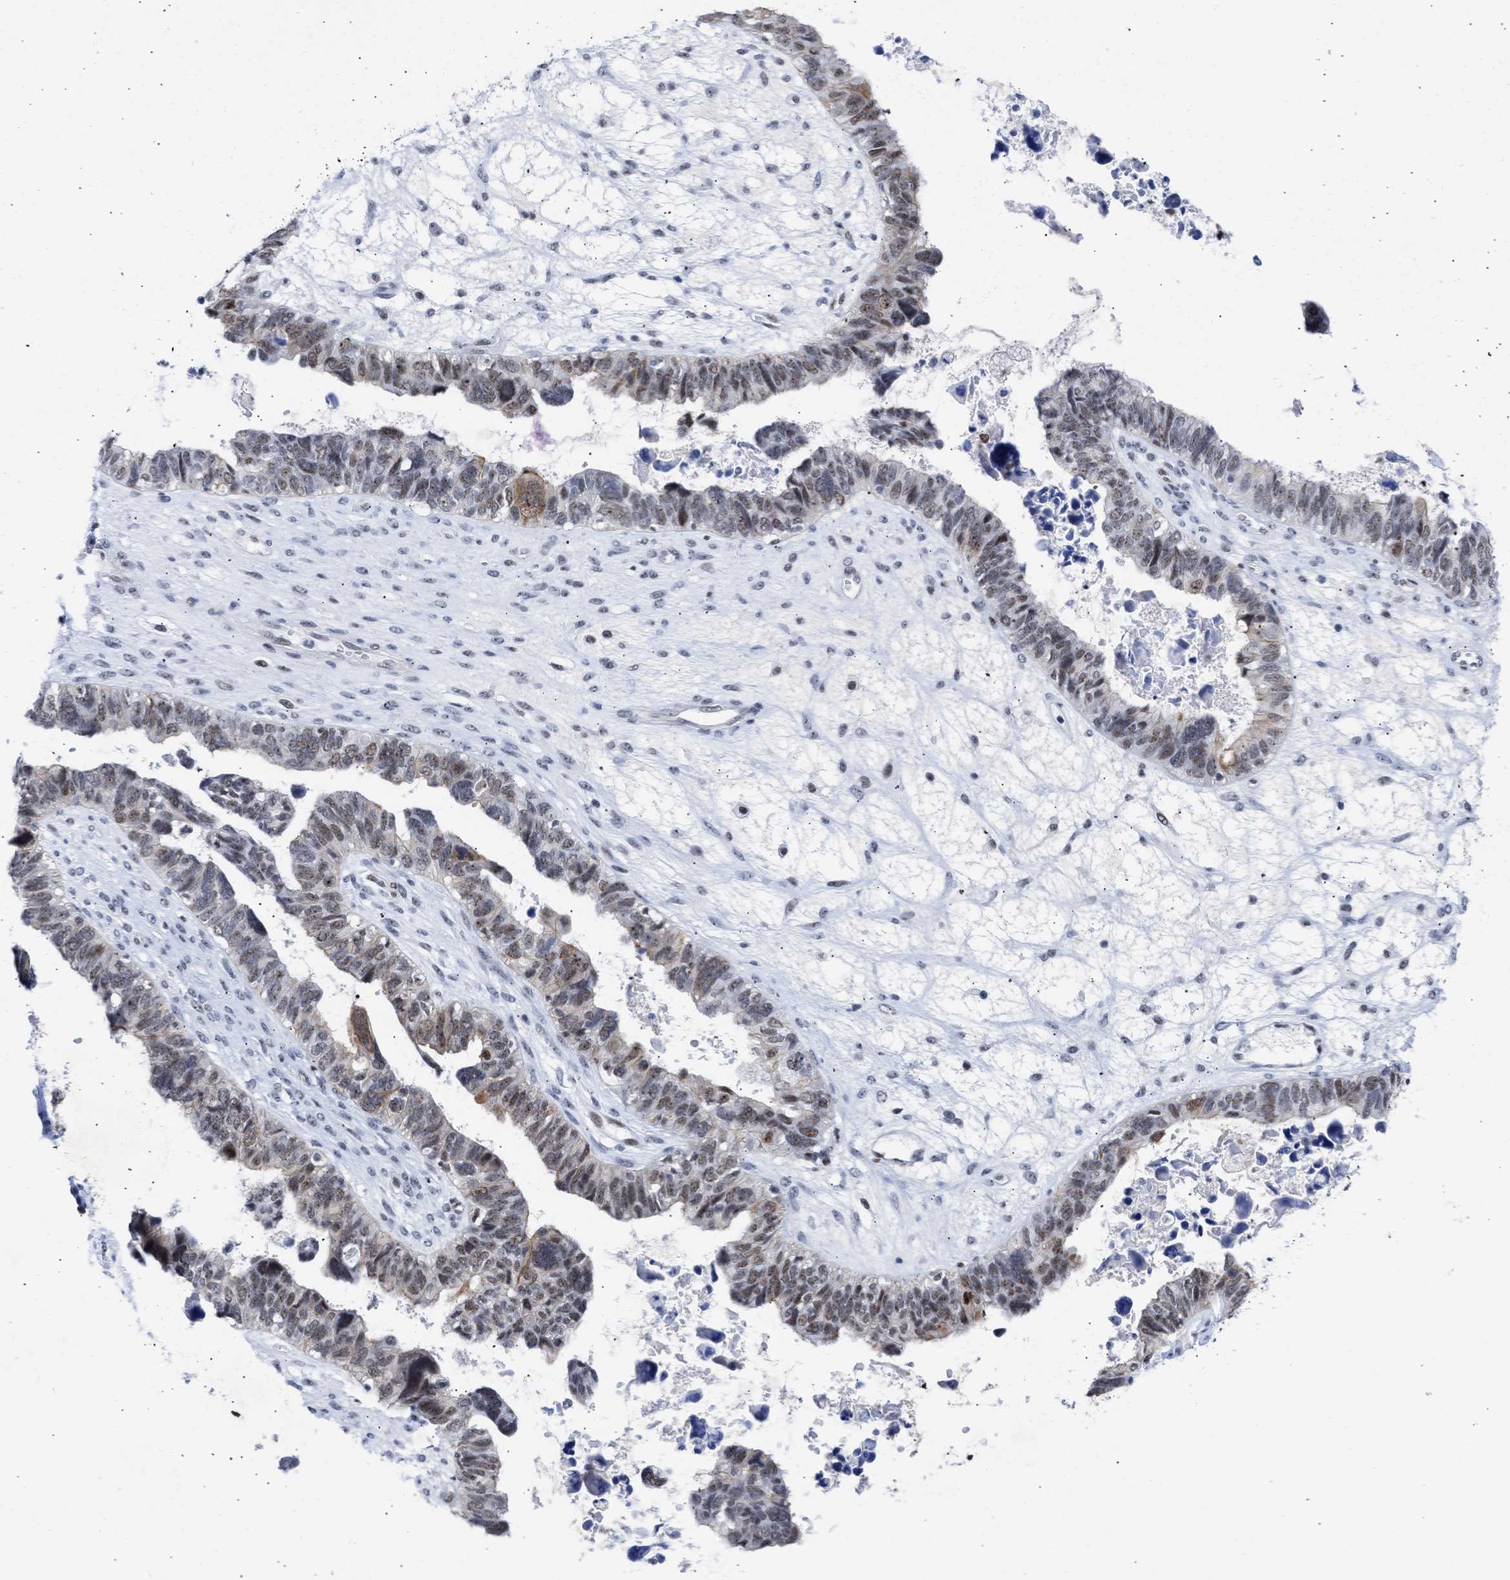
{"staining": {"intensity": "moderate", "quantity": ">75%", "location": "nuclear"}, "tissue": "ovarian cancer", "cell_type": "Tumor cells", "image_type": "cancer", "snomed": [{"axis": "morphology", "description": "Cystadenocarcinoma, serous, NOS"}, {"axis": "topography", "description": "Ovary"}], "caption": "IHC (DAB) staining of human serous cystadenocarcinoma (ovarian) reveals moderate nuclear protein positivity in approximately >75% of tumor cells. (DAB IHC with brightfield microscopy, high magnification).", "gene": "DDX41", "patient": {"sex": "female", "age": 79}}